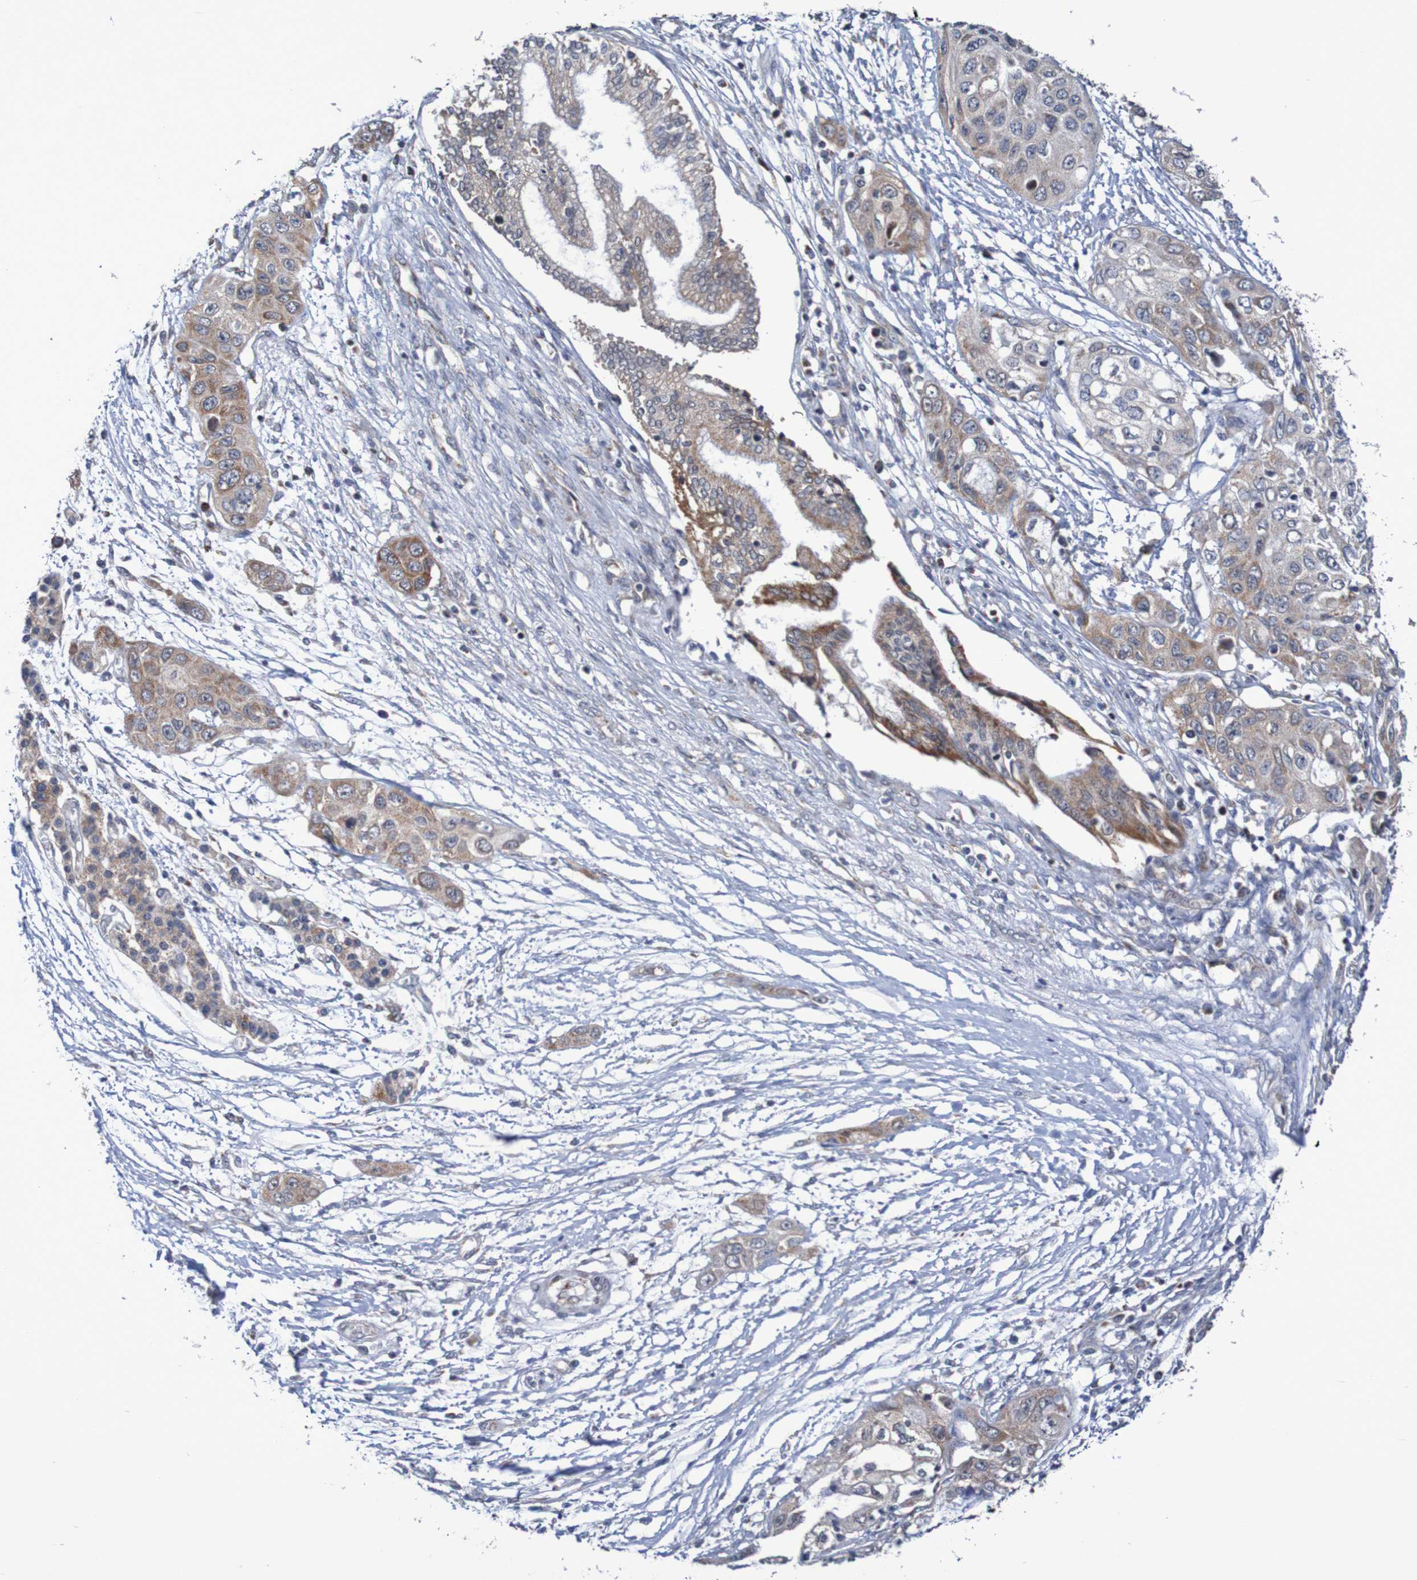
{"staining": {"intensity": "weak", "quantity": ">75%", "location": "cytoplasmic/membranous"}, "tissue": "pancreatic cancer", "cell_type": "Tumor cells", "image_type": "cancer", "snomed": [{"axis": "morphology", "description": "Adenocarcinoma, NOS"}, {"axis": "topography", "description": "Pancreas"}], "caption": "A high-resolution image shows immunohistochemistry staining of pancreatic adenocarcinoma, which reveals weak cytoplasmic/membranous positivity in approximately >75% of tumor cells.", "gene": "DVL1", "patient": {"sex": "female", "age": 70}}